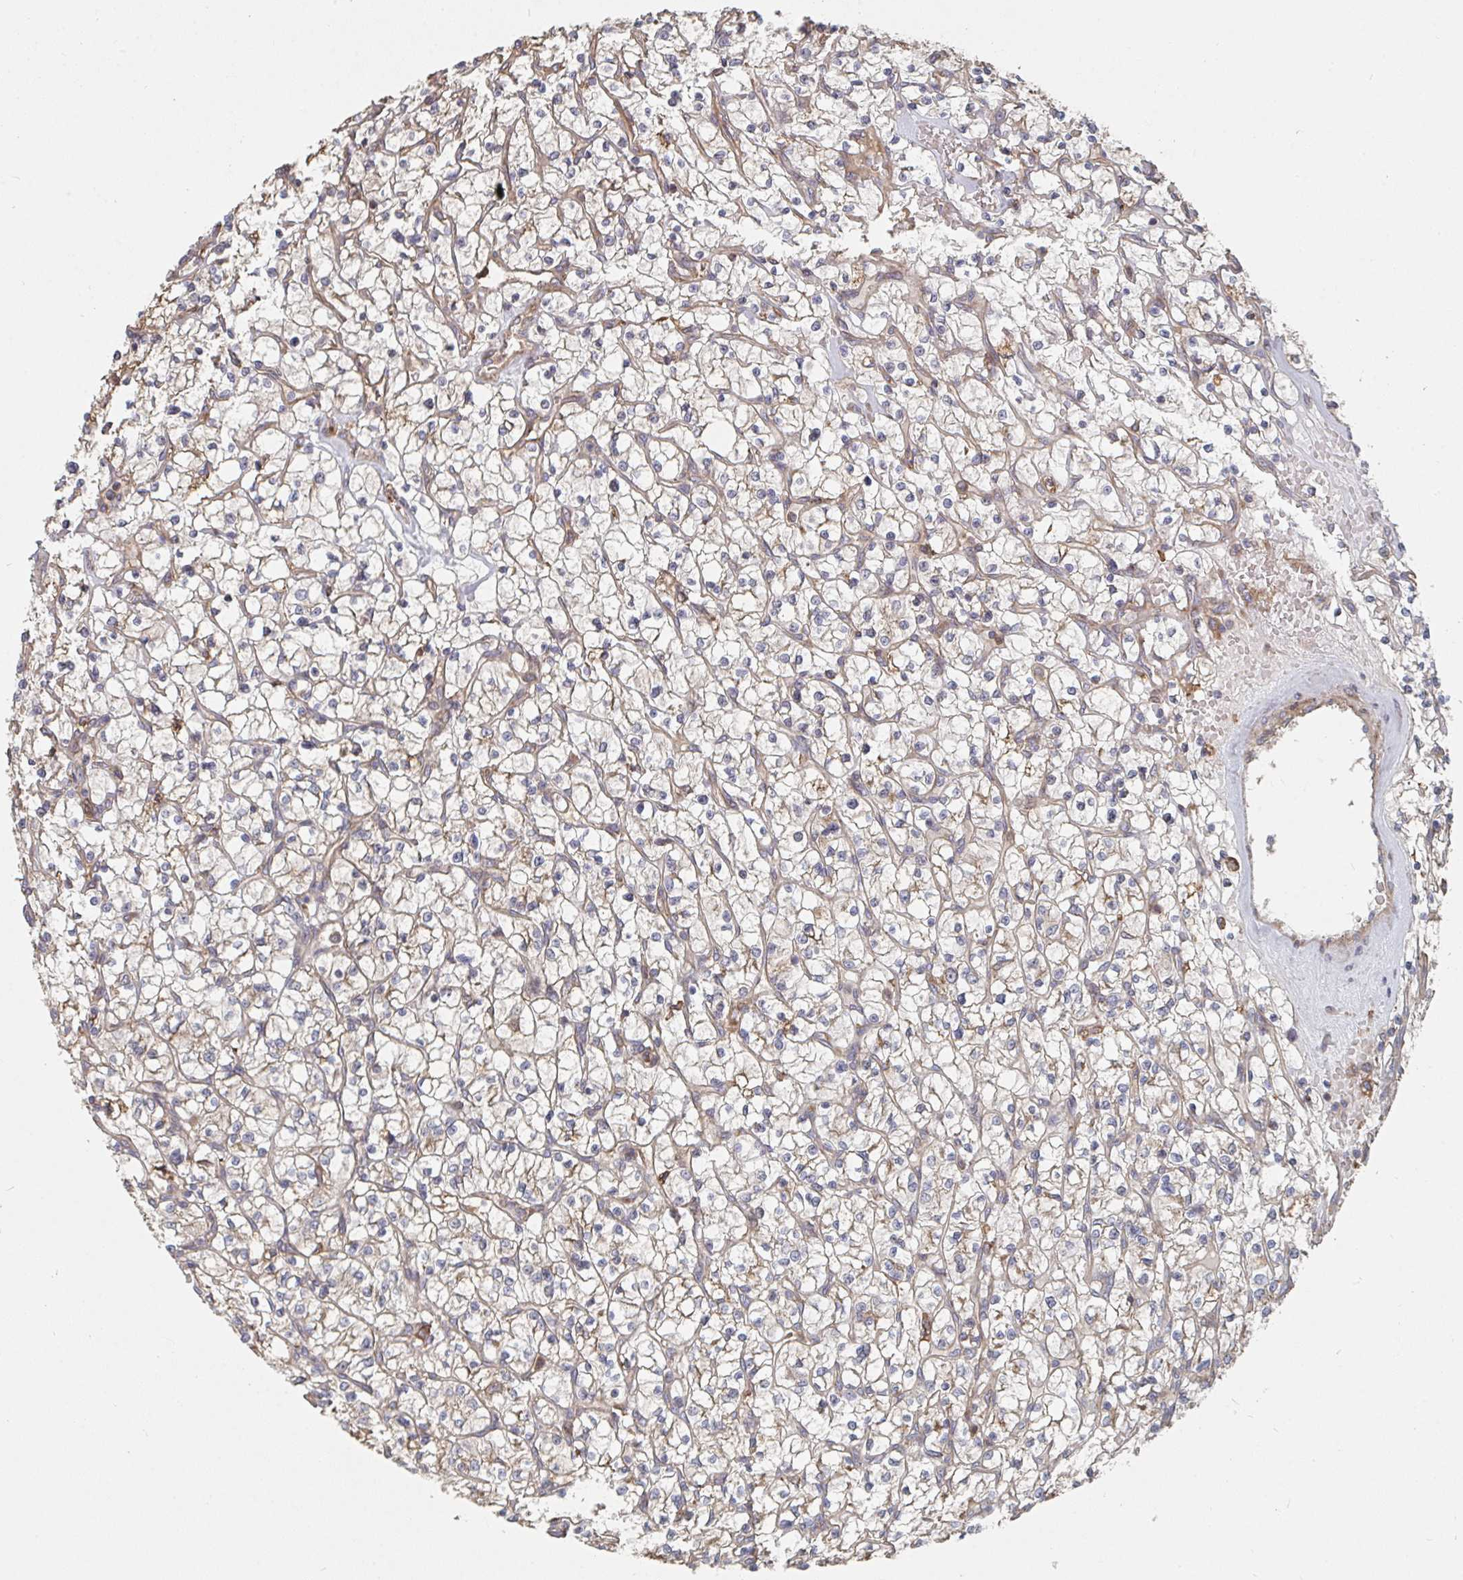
{"staining": {"intensity": "negative", "quantity": "none", "location": "none"}, "tissue": "renal cancer", "cell_type": "Tumor cells", "image_type": "cancer", "snomed": [{"axis": "morphology", "description": "Adenocarcinoma, NOS"}, {"axis": "topography", "description": "Kidney"}], "caption": "This photomicrograph is of renal adenocarcinoma stained with IHC to label a protein in brown with the nuclei are counter-stained blue. There is no positivity in tumor cells.", "gene": "PTEN", "patient": {"sex": "female", "age": 64}}